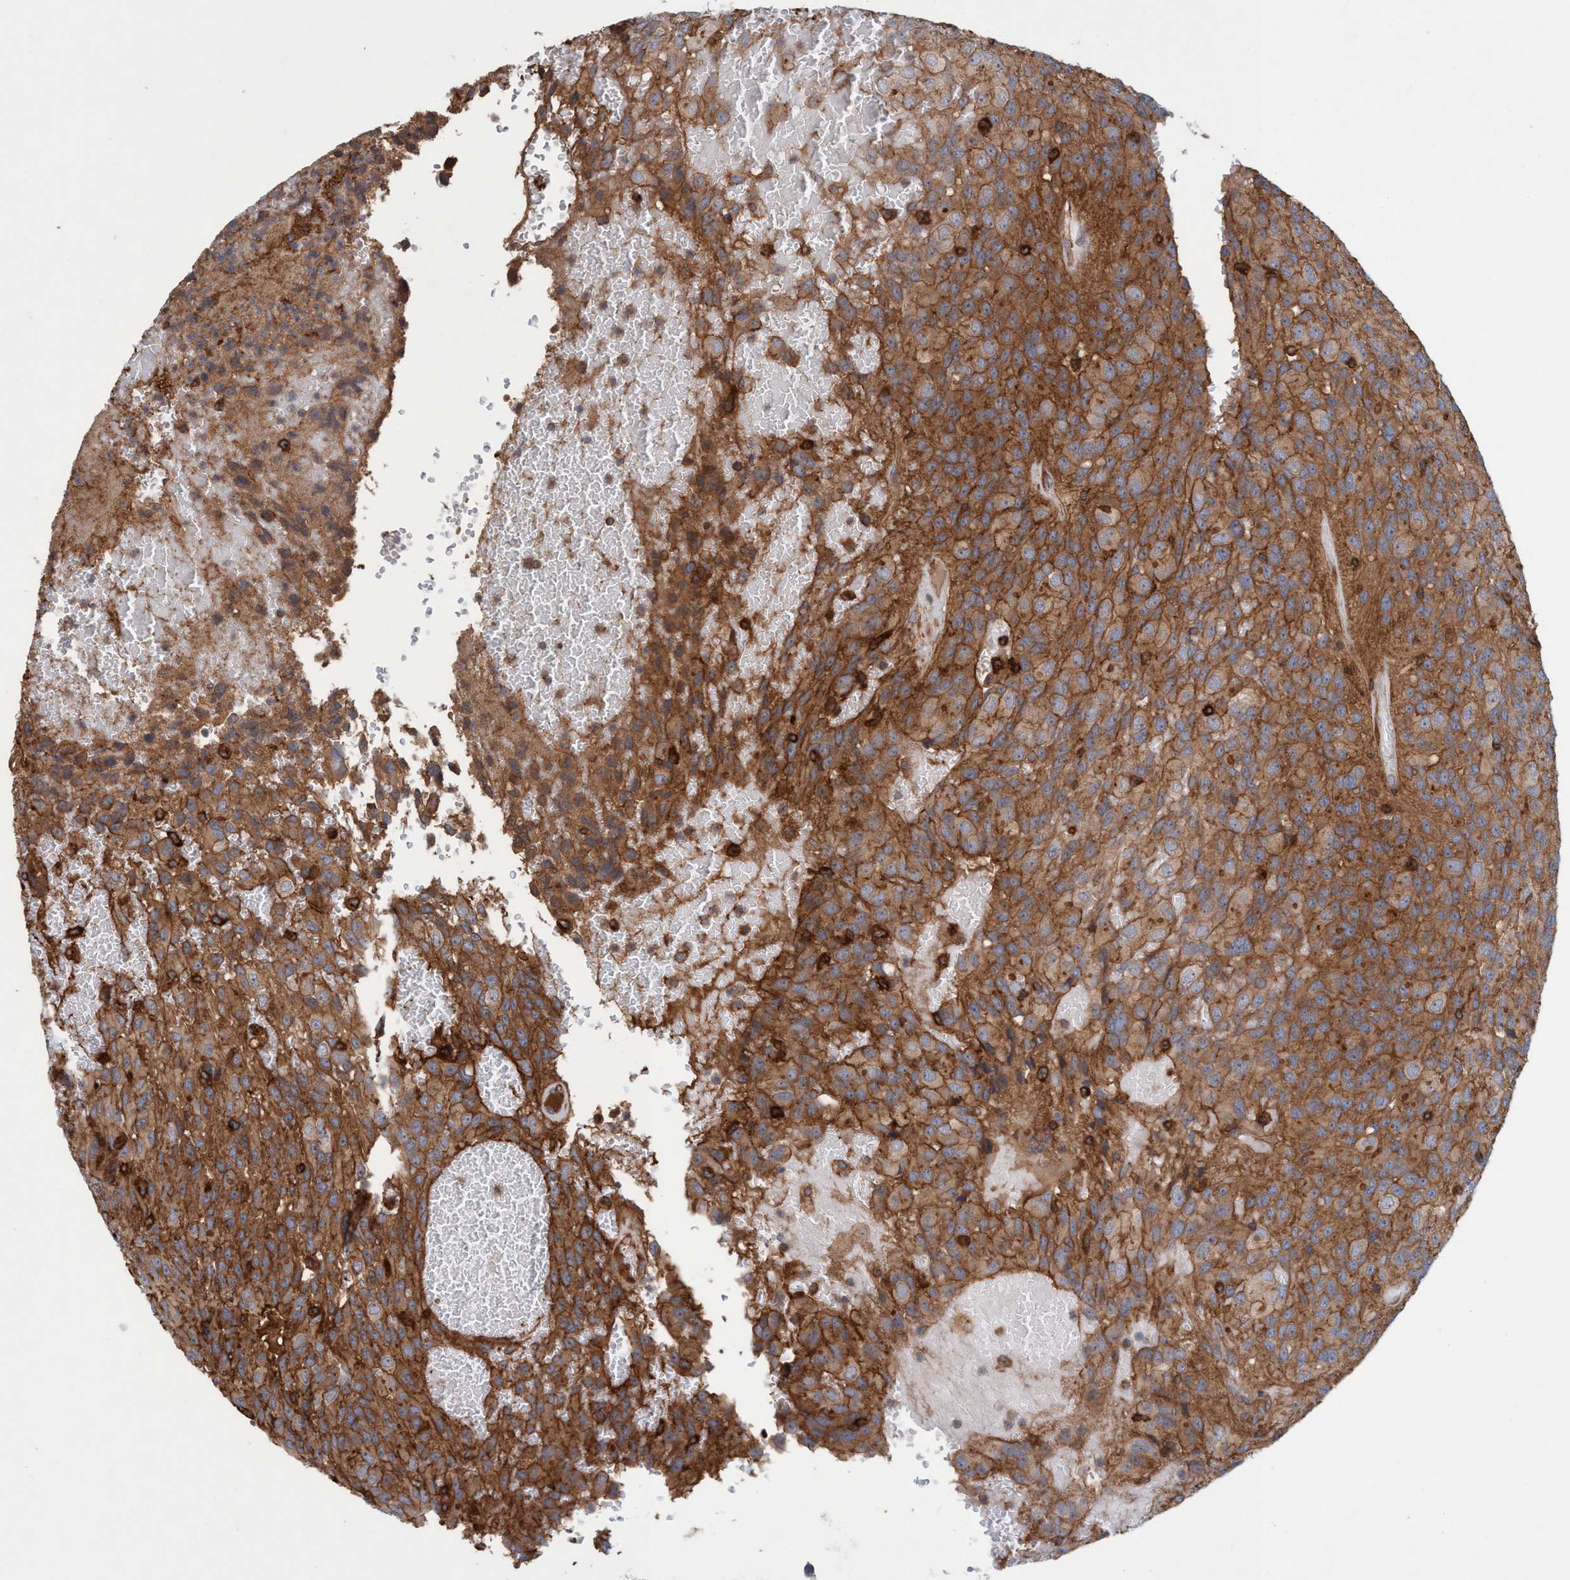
{"staining": {"intensity": "moderate", "quantity": ">75%", "location": "cytoplasmic/membranous"}, "tissue": "glioma", "cell_type": "Tumor cells", "image_type": "cancer", "snomed": [{"axis": "morphology", "description": "Glioma, malignant, High grade"}, {"axis": "topography", "description": "Brain"}], "caption": "An image showing moderate cytoplasmic/membranous positivity in about >75% of tumor cells in glioma, as visualized by brown immunohistochemical staining.", "gene": "SPECC1", "patient": {"sex": "male", "age": 32}}